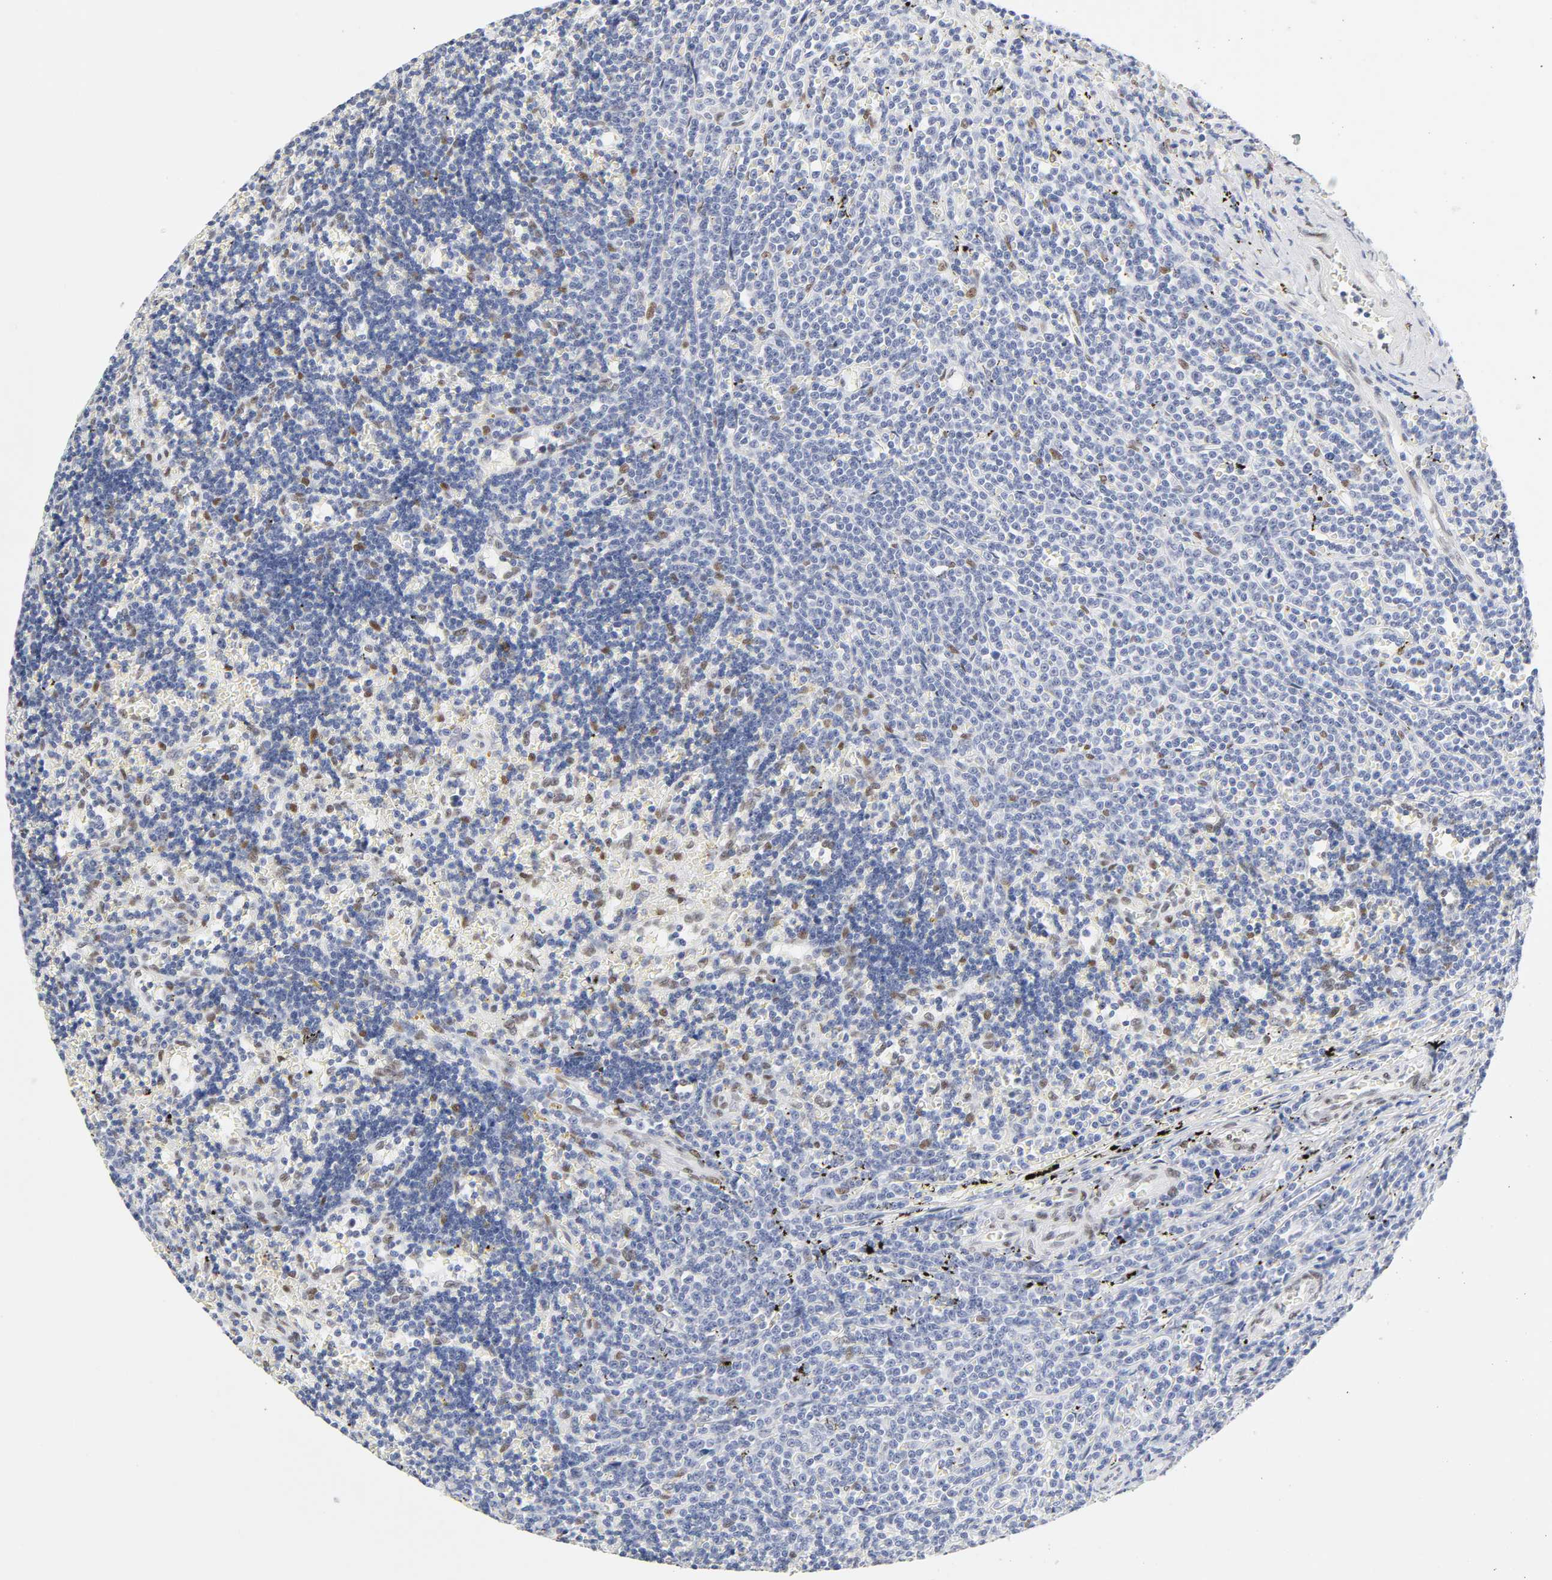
{"staining": {"intensity": "moderate", "quantity": "25%-75%", "location": "nuclear"}, "tissue": "lymphoma", "cell_type": "Tumor cells", "image_type": "cancer", "snomed": [{"axis": "morphology", "description": "Malignant lymphoma, non-Hodgkin's type, Low grade"}, {"axis": "topography", "description": "Spleen"}], "caption": "IHC of human lymphoma reveals medium levels of moderate nuclear staining in about 25%-75% of tumor cells.", "gene": "NFIC", "patient": {"sex": "male", "age": 60}}